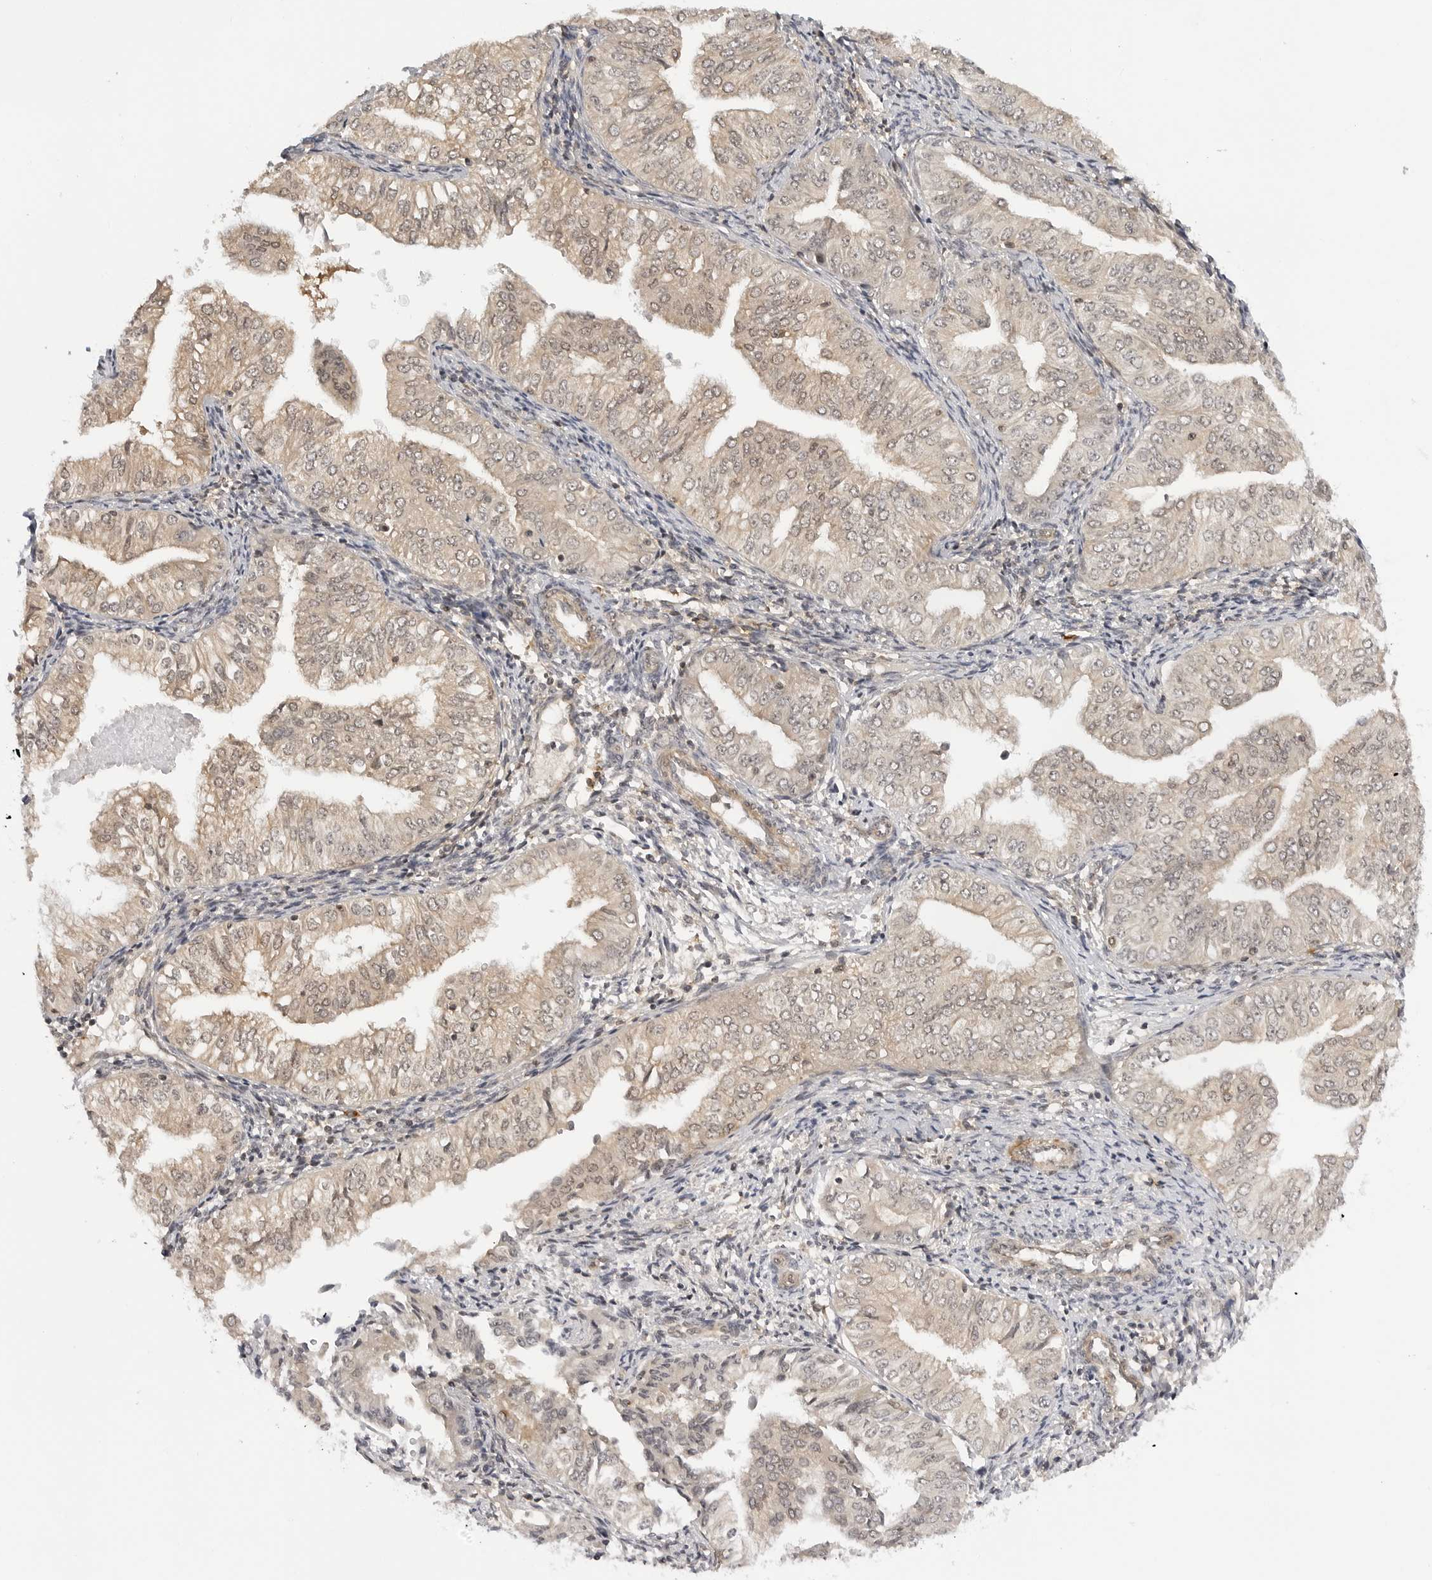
{"staining": {"intensity": "weak", "quantity": "25%-75%", "location": "cytoplasmic/membranous,nuclear"}, "tissue": "endometrial cancer", "cell_type": "Tumor cells", "image_type": "cancer", "snomed": [{"axis": "morphology", "description": "Normal tissue, NOS"}, {"axis": "morphology", "description": "Adenocarcinoma, NOS"}, {"axis": "topography", "description": "Endometrium"}], "caption": "Protein positivity by IHC exhibits weak cytoplasmic/membranous and nuclear staining in approximately 25%-75% of tumor cells in endometrial adenocarcinoma.", "gene": "MAP2K5", "patient": {"sex": "female", "age": 53}}